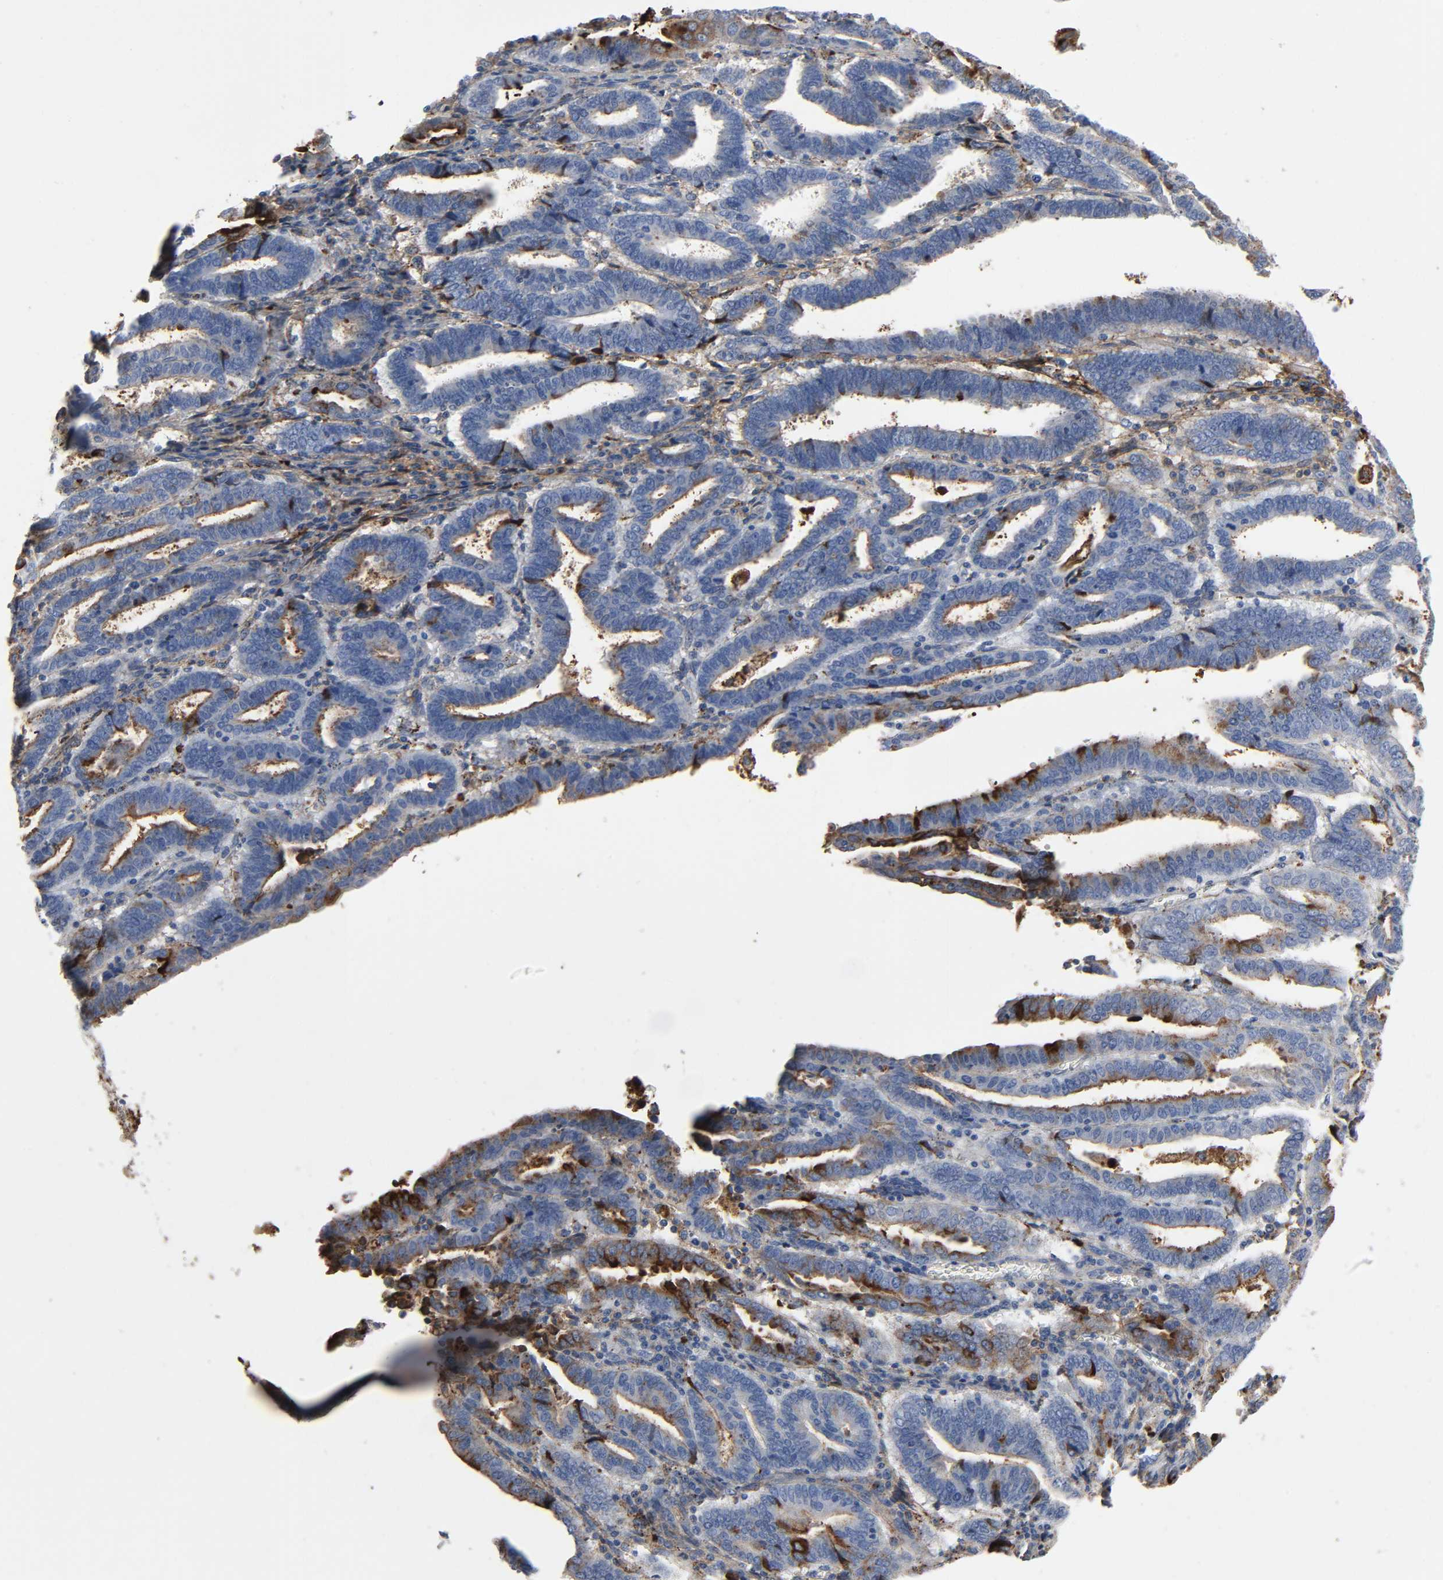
{"staining": {"intensity": "weak", "quantity": "25%-75%", "location": "cytoplasmic/membranous"}, "tissue": "endometrial cancer", "cell_type": "Tumor cells", "image_type": "cancer", "snomed": [{"axis": "morphology", "description": "Adenocarcinoma, NOS"}, {"axis": "topography", "description": "Uterus"}], "caption": "Protein expression analysis of endometrial cancer (adenocarcinoma) reveals weak cytoplasmic/membranous expression in about 25%-75% of tumor cells.", "gene": "C3", "patient": {"sex": "female", "age": 83}}